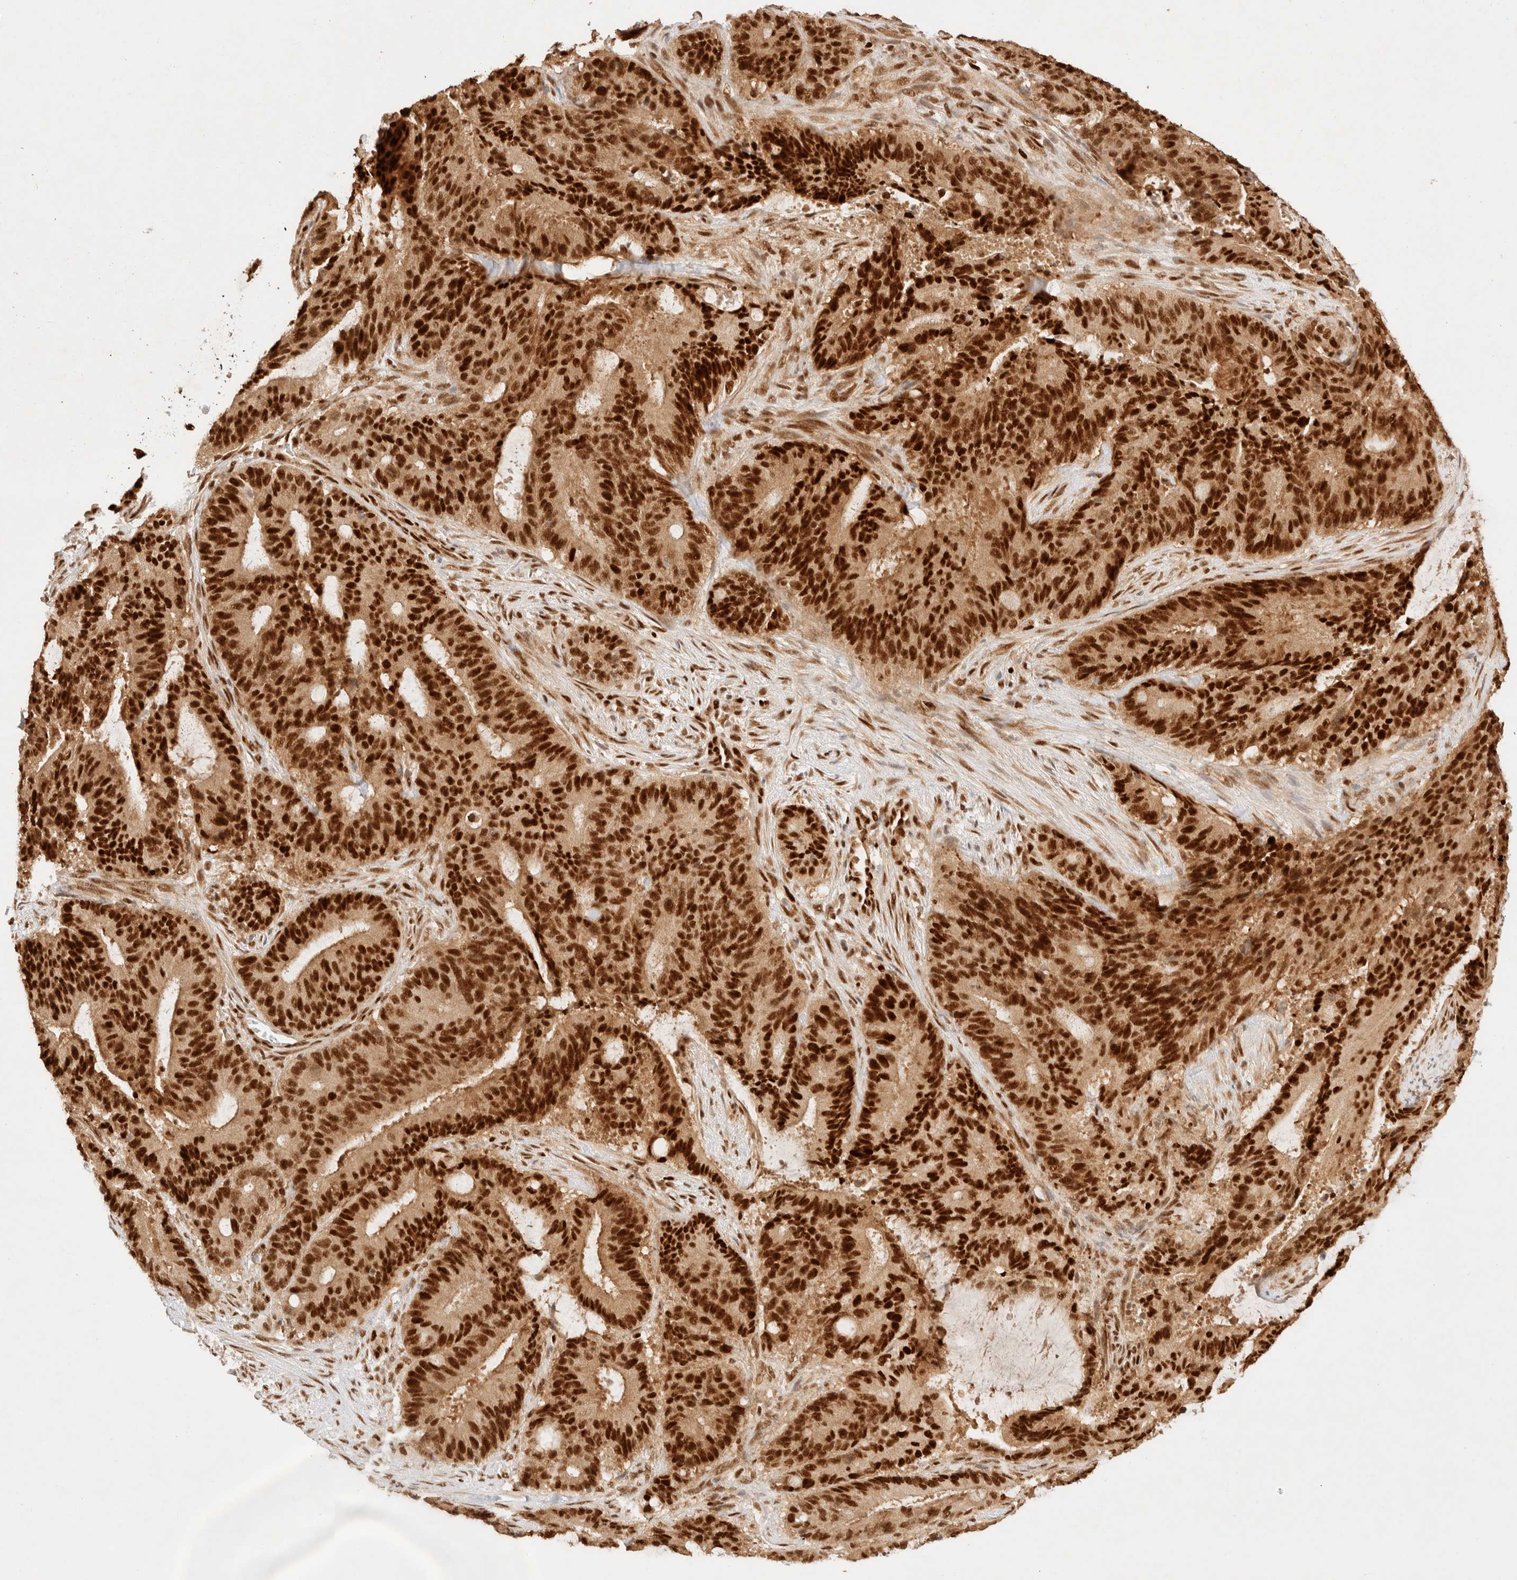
{"staining": {"intensity": "strong", "quantity": ">75%", "location": "cytoplasmic/membranous,nuclear"}, "tissue": "liver cancer", "cell_type": "Tumor cells", "image_type": "cancer", "snomed": [{"axis": "morphology", "description": "Normal tissue, NOS"}, {"axis": "morphology", "description": "Cholangiocarcinoma"}, {"axis": "topography", "description": "Liver"}, {"axis": "topography", "description": "Peripheral nerve tissue"}], "caption": "Human cholangiocarcinoma (liver) stained with a brown dye shows strong cytoplasmic/membranous and nuclear positive expression in about >75% of tumor cells.", "gene": "ZNF768", "patient": {"sex": "female", "age": 73}}